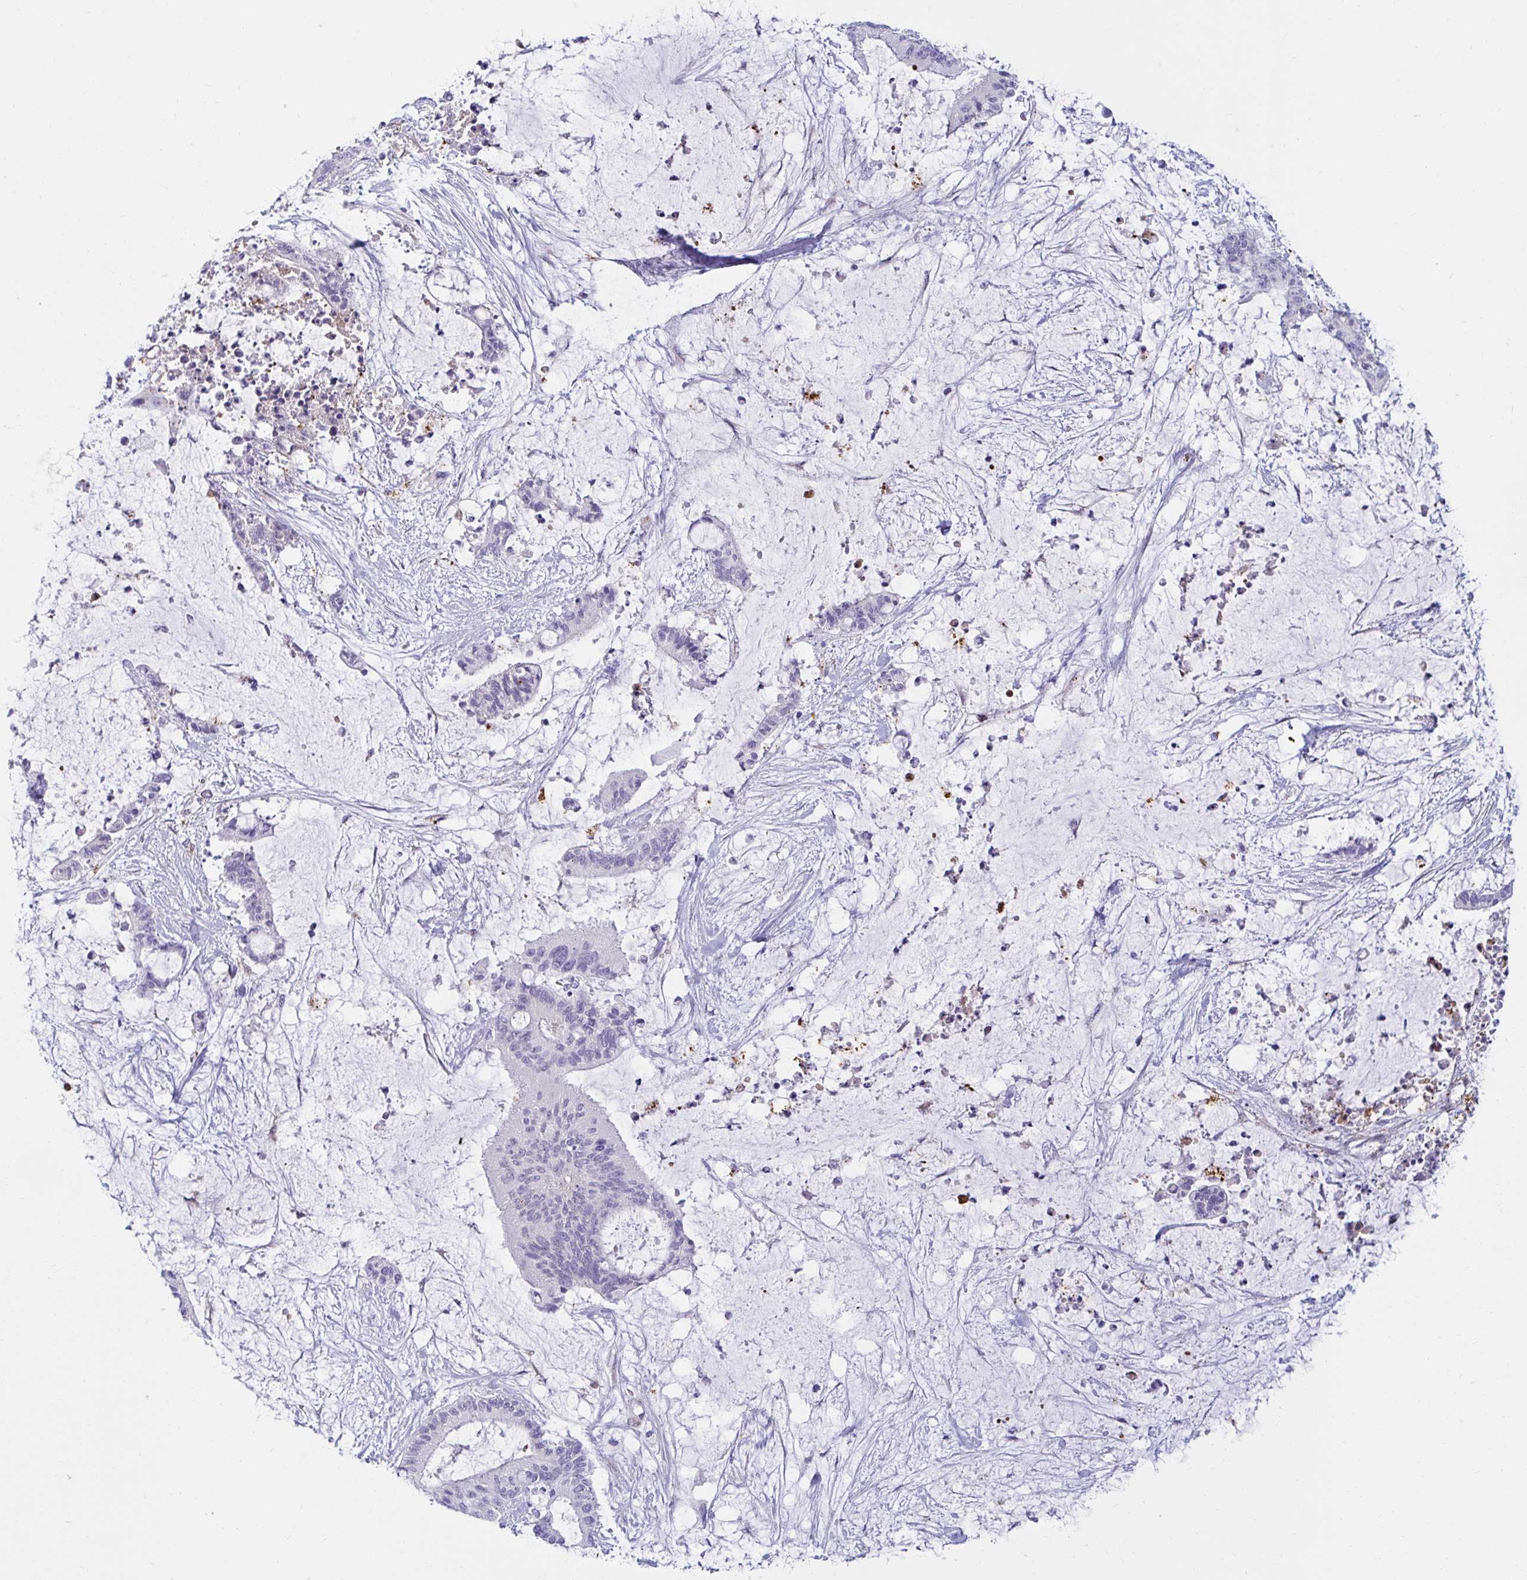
{"staining": {"intensity": "negative", "quantity": "none", "location": "none"}, "tissue": "liver cancer", "cell_type": "Tumor cells", "image_type": "cancer", "snomed": [{"axis": "morphology", "description": "Normal tissue, NOS"}, {"axis": "morphology", "description": "Cholangiocarcinoma"}, {"axis": "topography", "description": "Liver"}, {"axis": "topography", "description": "Peripheral nerve tissue"}], "caption": "This is a photomicrograph of immunohistochemistry staining of cholangiocarcinoma (liver), which shows no expression in tumor cells. The staining is performed using DAB (3,3'-diaminobenzidine) brown chromogen with nuclei counter-stained in using hematoxylin.", "gene": "ANKRD62", "patient": {"sex": "female", "age": 73}}